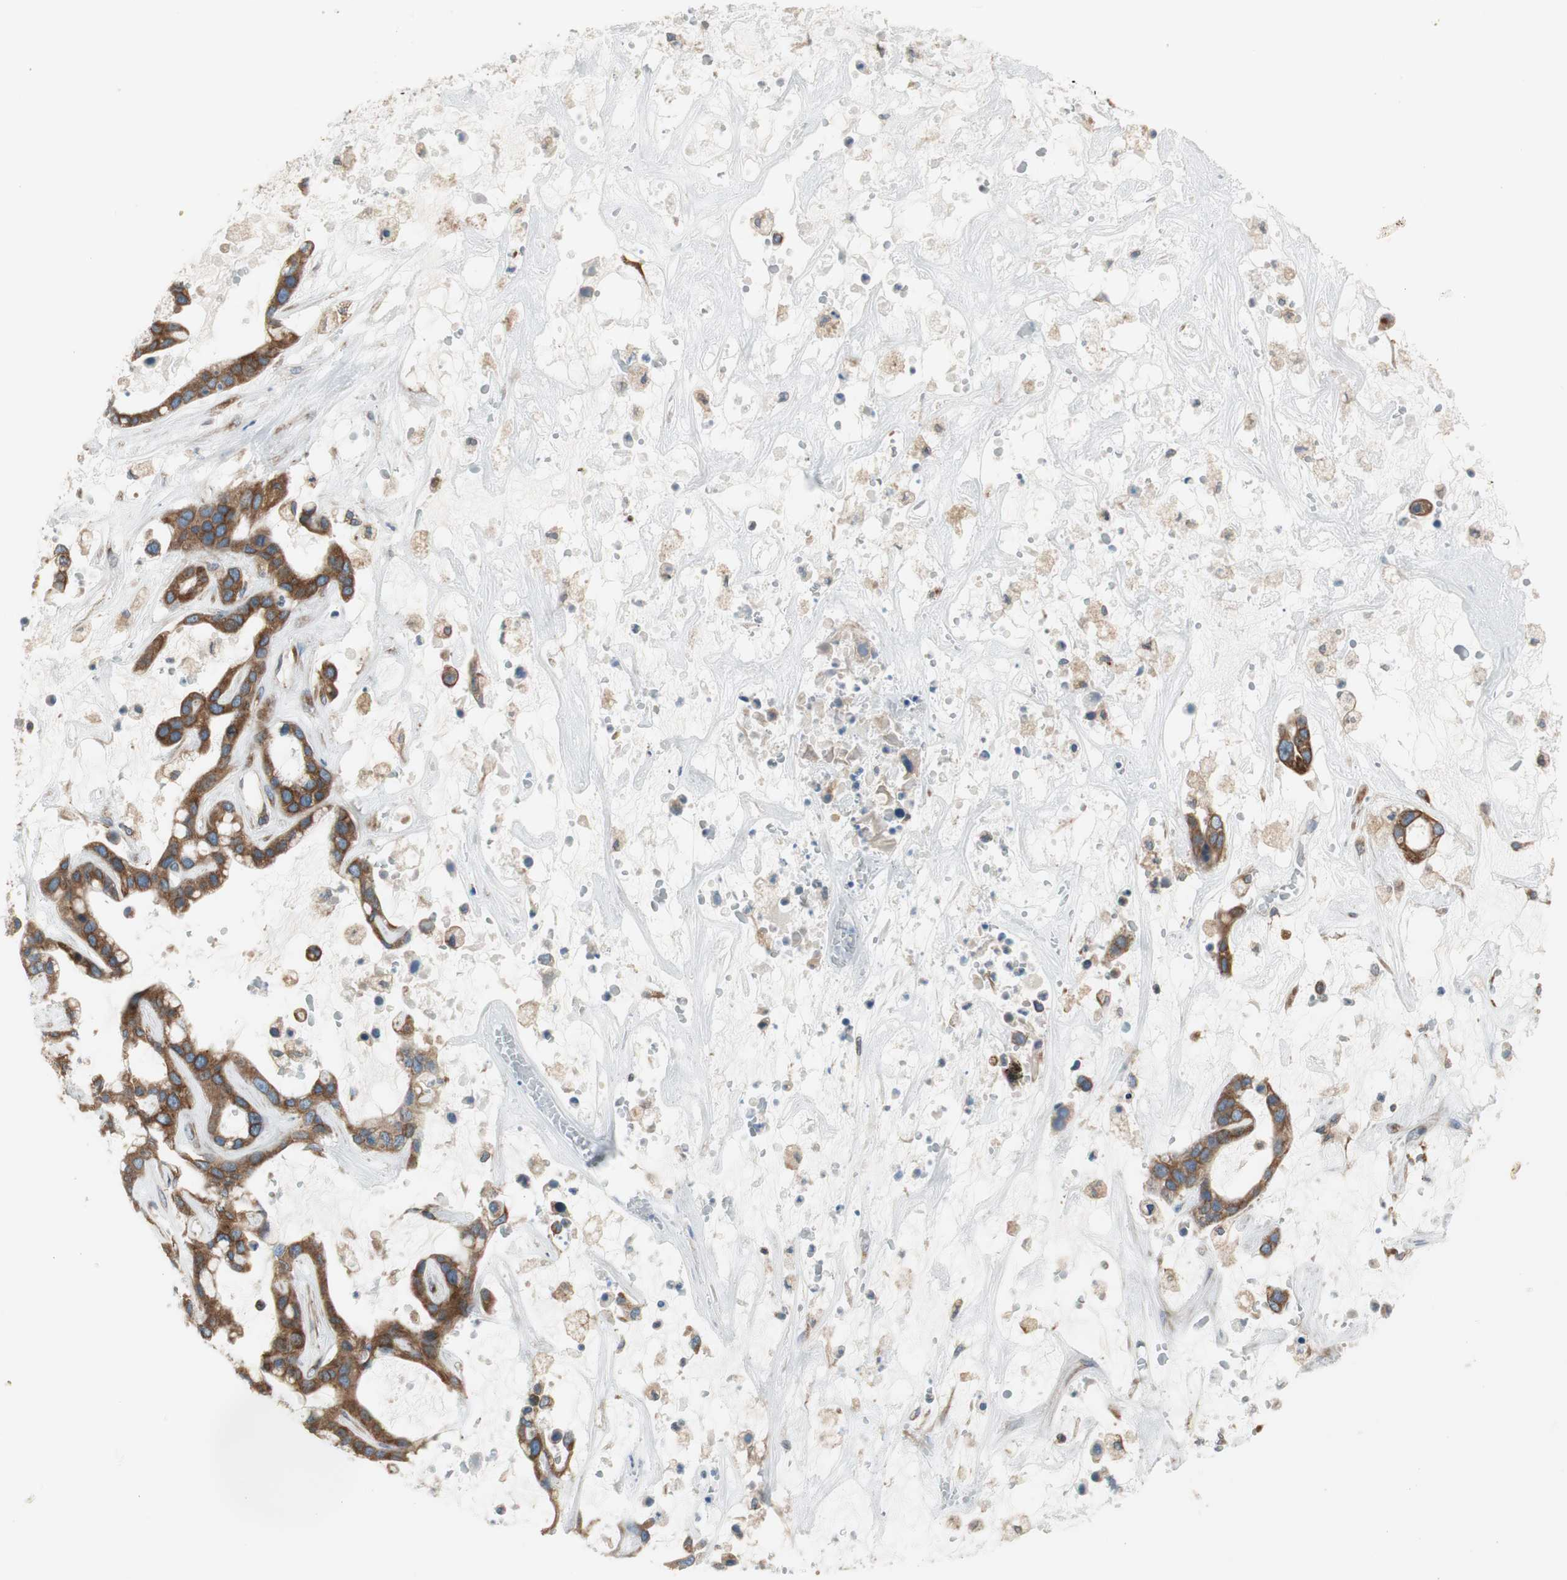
{"staining": {"intensity": "strong", "quantity": ">75%", "location": "cytoplasmic/membranous"}, "tissue": "liver cancer", "cell_type": "Tumor cells", "image_type": "cancer", "snomed": [{"axis": "morphology", "description": "Cholangiocarcinoma"}, {"axis": "topography", "description": "Liver"}], "caption": "Liver cancer (cholangiocarcinoma) stained with a protein marker exhibits strong staining in tumor cells.", "gene": "CLCC1", "patient": {"sex": "female", "age": 65}}